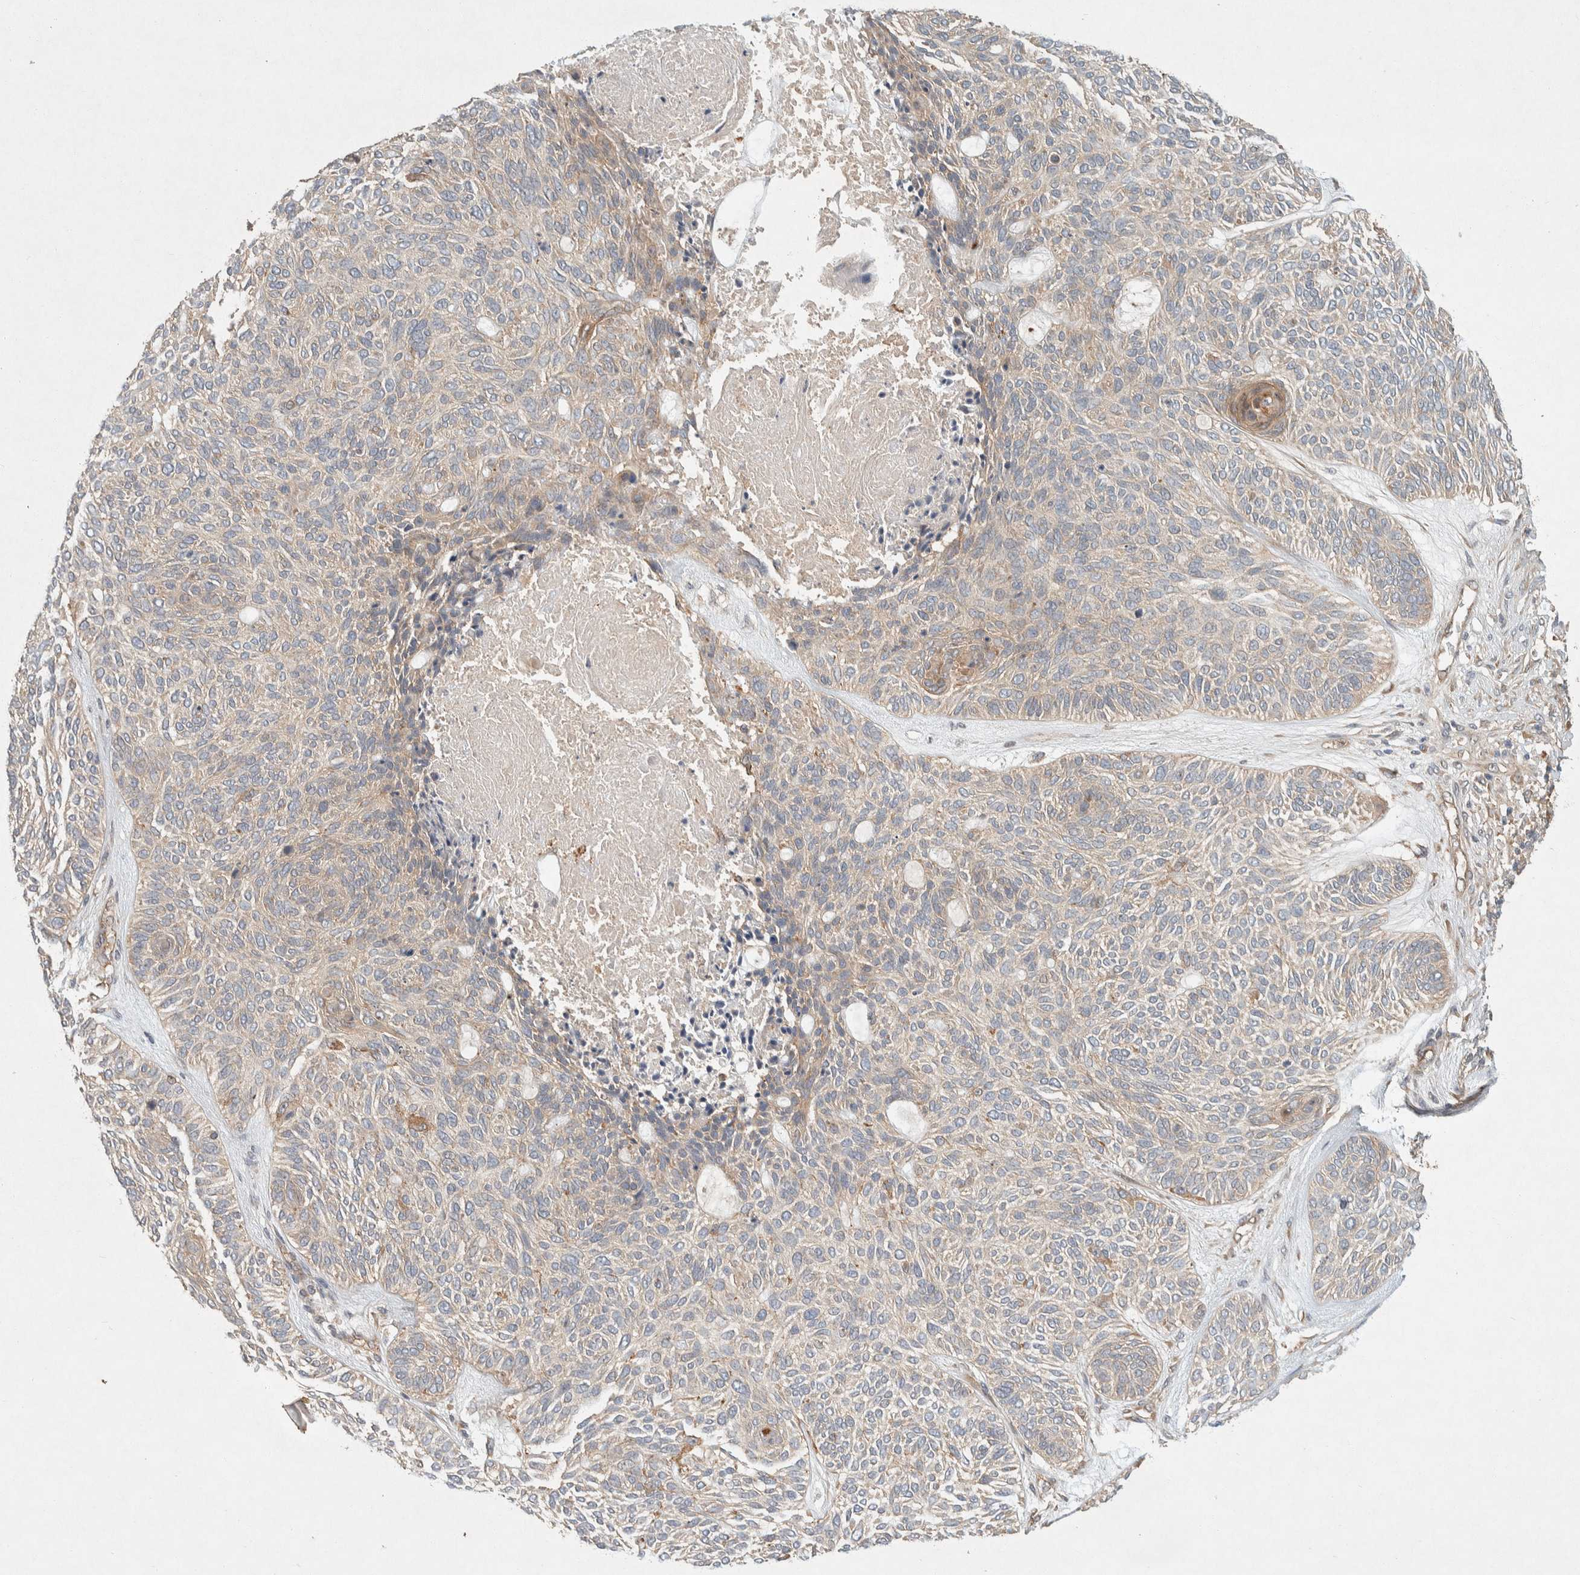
{"staining": {"intensity": "weak", "quantity": ">75%", "location": "cytoplasmic/membranous"}, "tissue": "skin cancer", "cell_type": "Tumor cells", "image_type": "cancer", "snomed": [{"axis": "morphology", "description": "Basal cell carcinoma"}, {"axis": "topography", "description": "Skin"}], "caption": "Skin cancer (basal cell carcinoma) stained with a protein marker displays weak staining in tumor cells.", "gene": "PXK", "patient": {"sex": "male", "age": 55}}